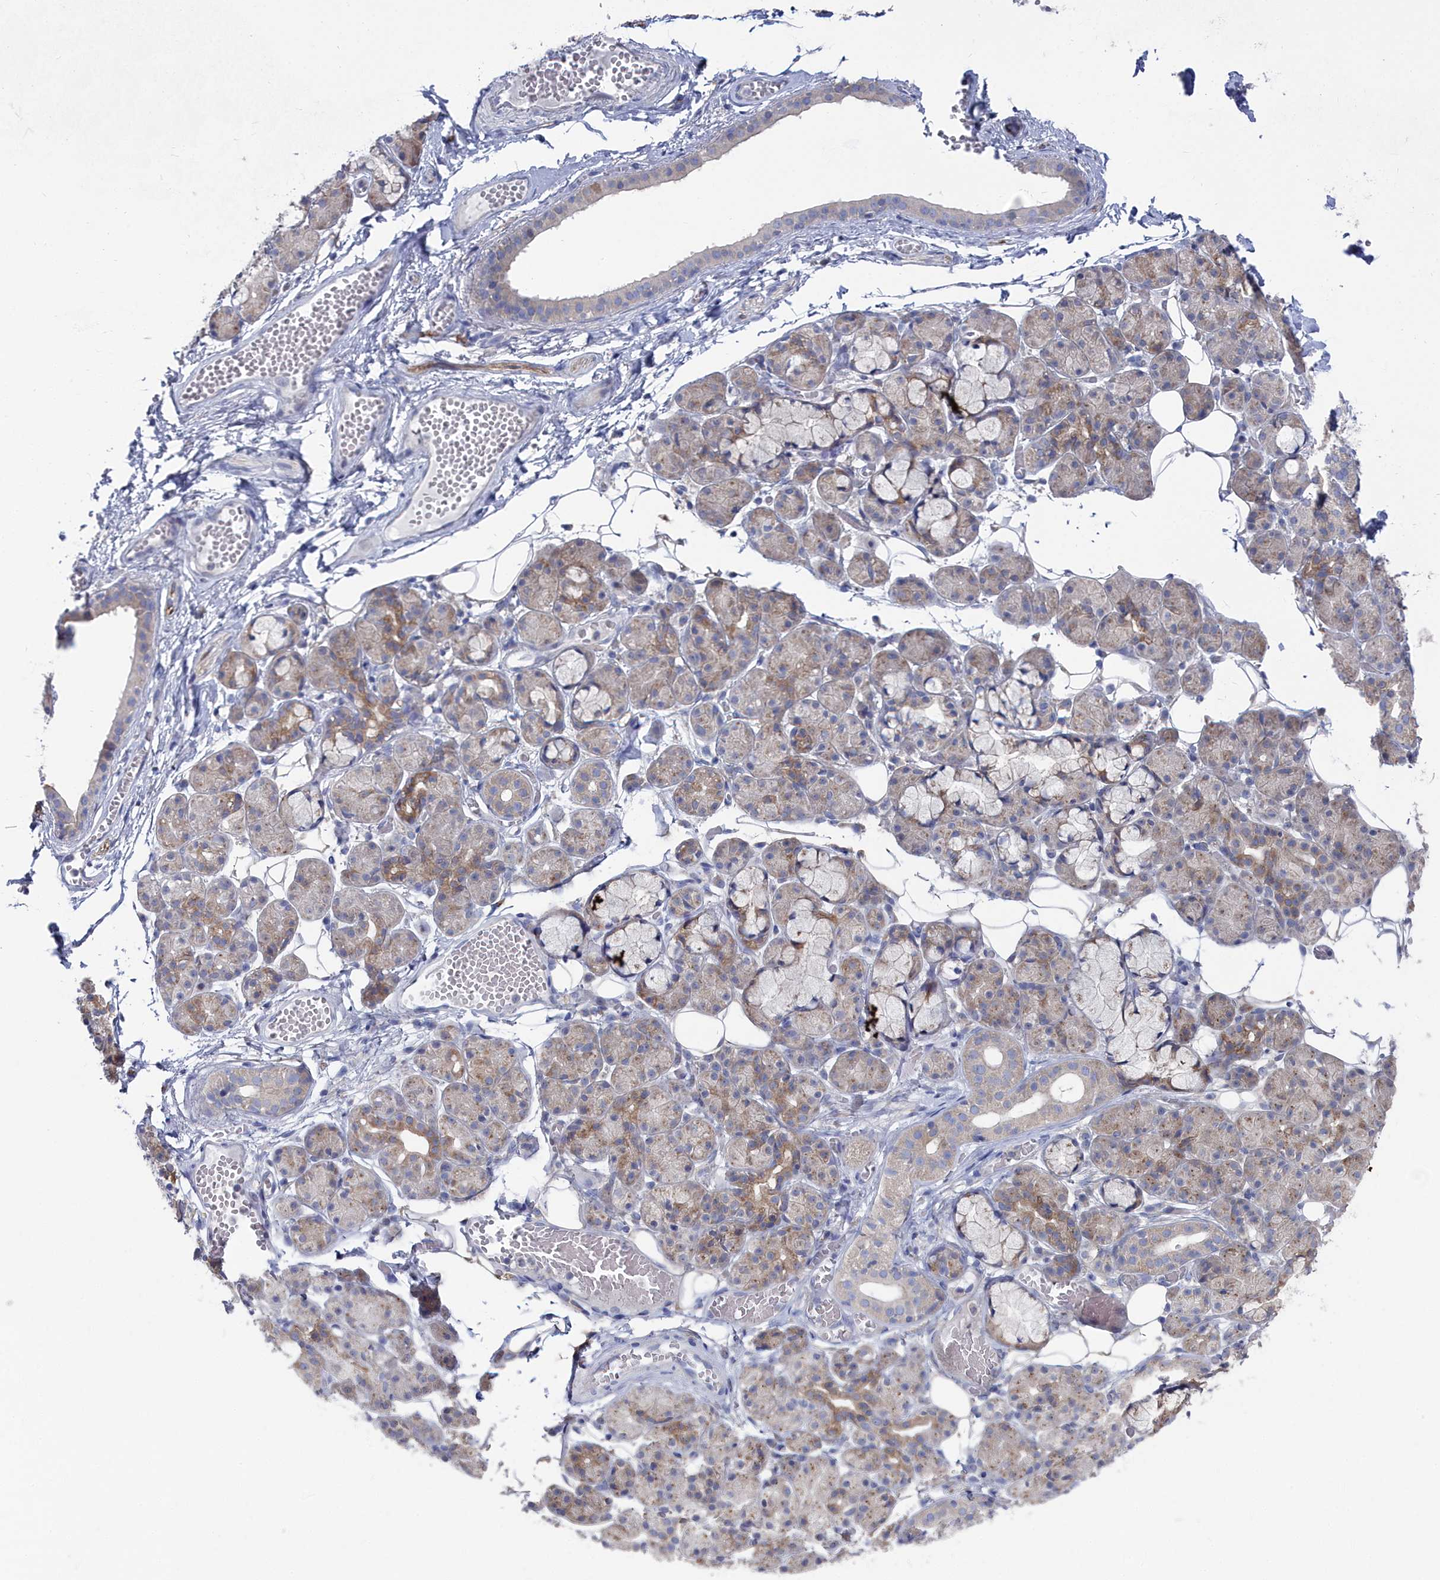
{"staining": {"intensity": "moderate", "quantity": "<25%", "location": "cytoplasmic/membranous"}, "tissue": "salivary gland", "cell_type": "Glandular cells", "image_type": "normal", "snomed": [{"axis": "morphology", "description": "Normal tissue, NOS"}, {"axis": "topography", "description": "Salivary gland"}], "caption": "Protein staining shows moderate cytoplasmic/membranous staining in approximately <25% of glandular cells in benign salivary gland. (DAB (3,3'-diaminobenzidine) IHC with brightfield microscopy, high magnification).", "gene": "CCDC149", "patient": {"sex": "male", "age": 63}}